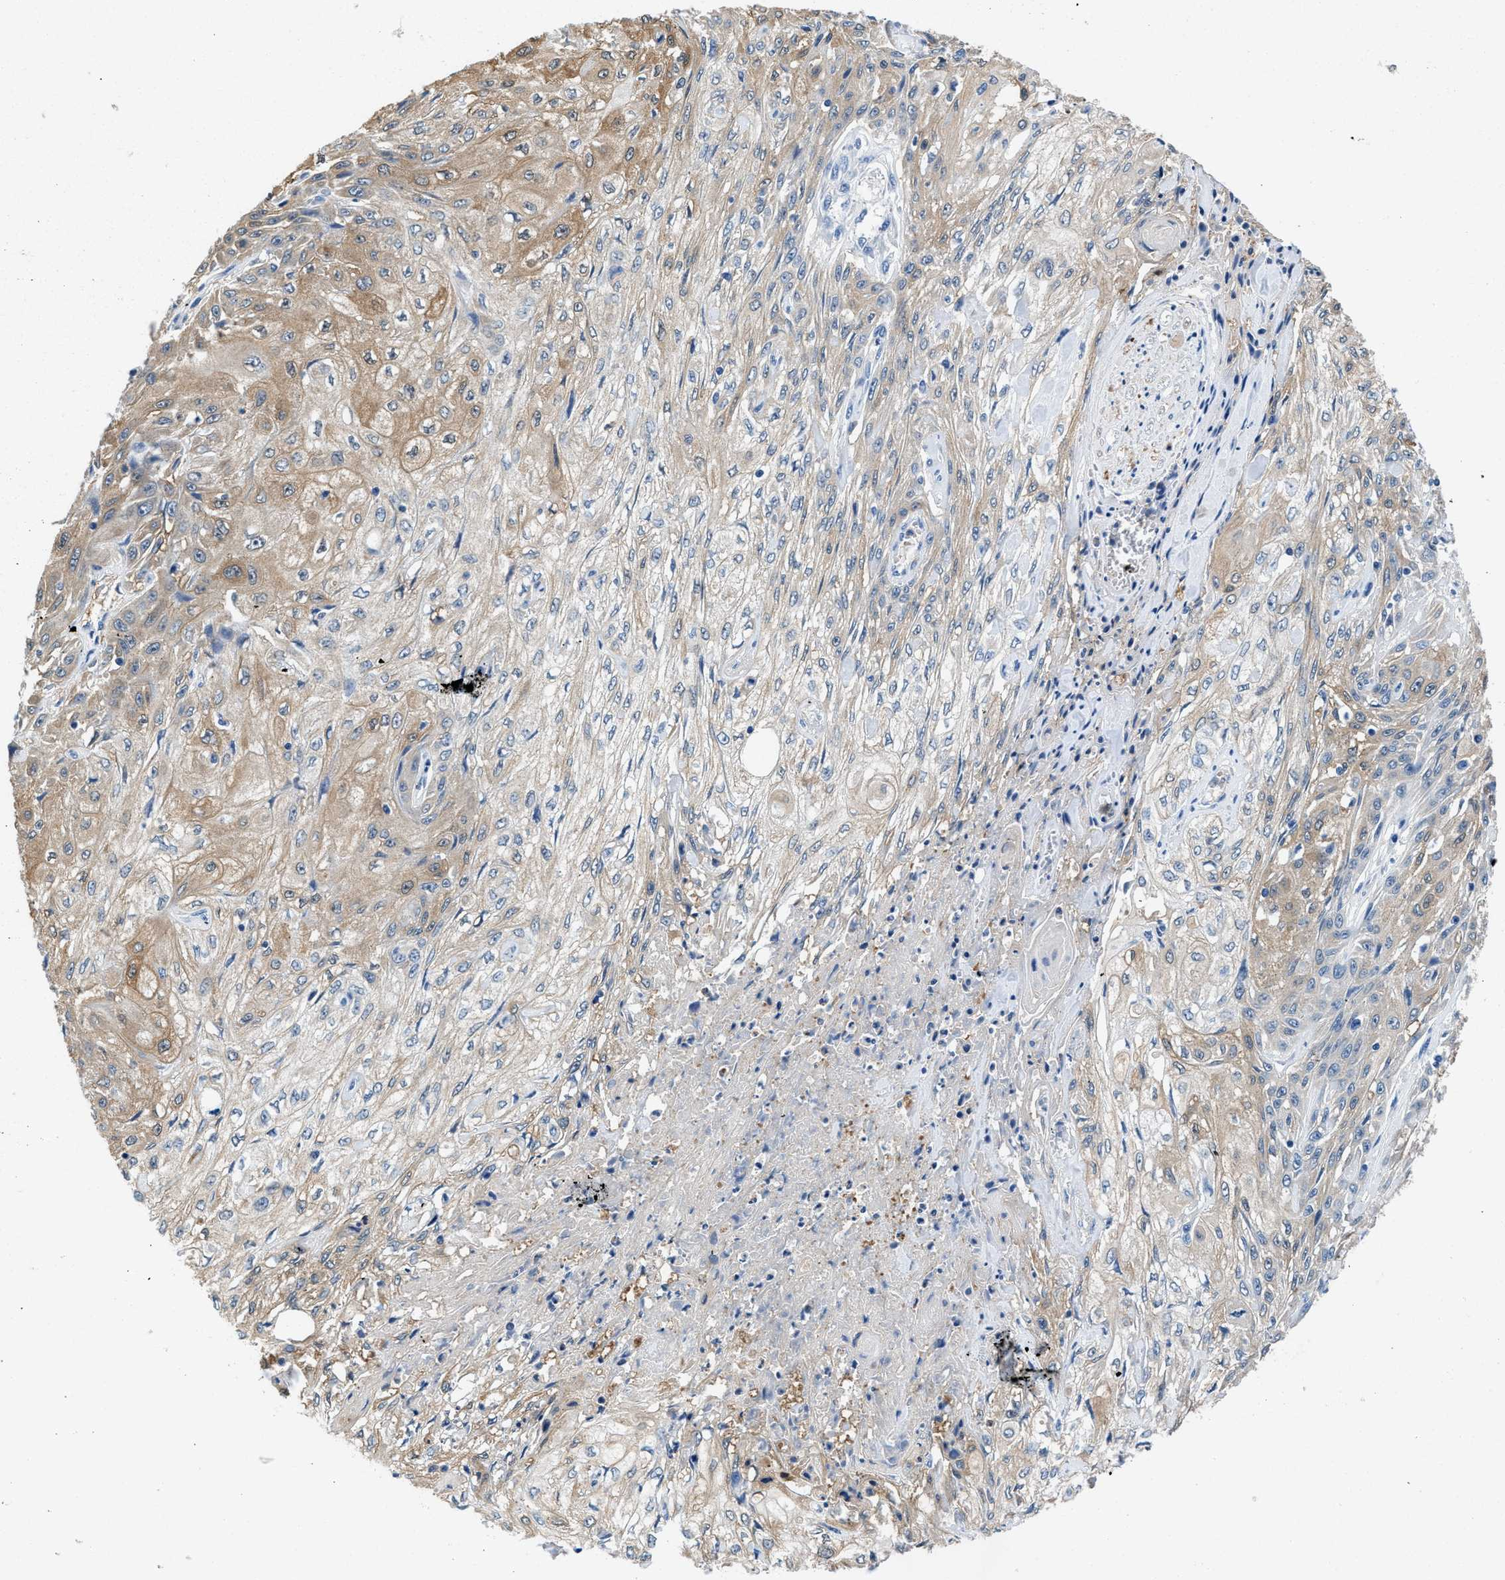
{"staining": {"intensity": "weak", "quantity": "25%-75%", "location": "cytoplasmic/membranous"}, "tissue": "skin cancer", "cell_type": "Tumor cells", "image_type": "cancer", "snomed": [{"axis": "morphology", "description": "Squamous cell carcinoma, NOS"}, {"axis": "morphology", "description": "Squamous cell carcinoma, metastatic, NOS"}, {"axis": "topography", "description": "Skin"}, {"axis": "topography", "description": "Lymph node"}], "caption": "The micrograph demonstrates staining of skin squamous cell carcinoma, revealing weak cytoplasmic/membranous protein positivity (brown color) within tumor cells.", "gene": "FADS6", "patient": {"sex": "male", "age": 75}}